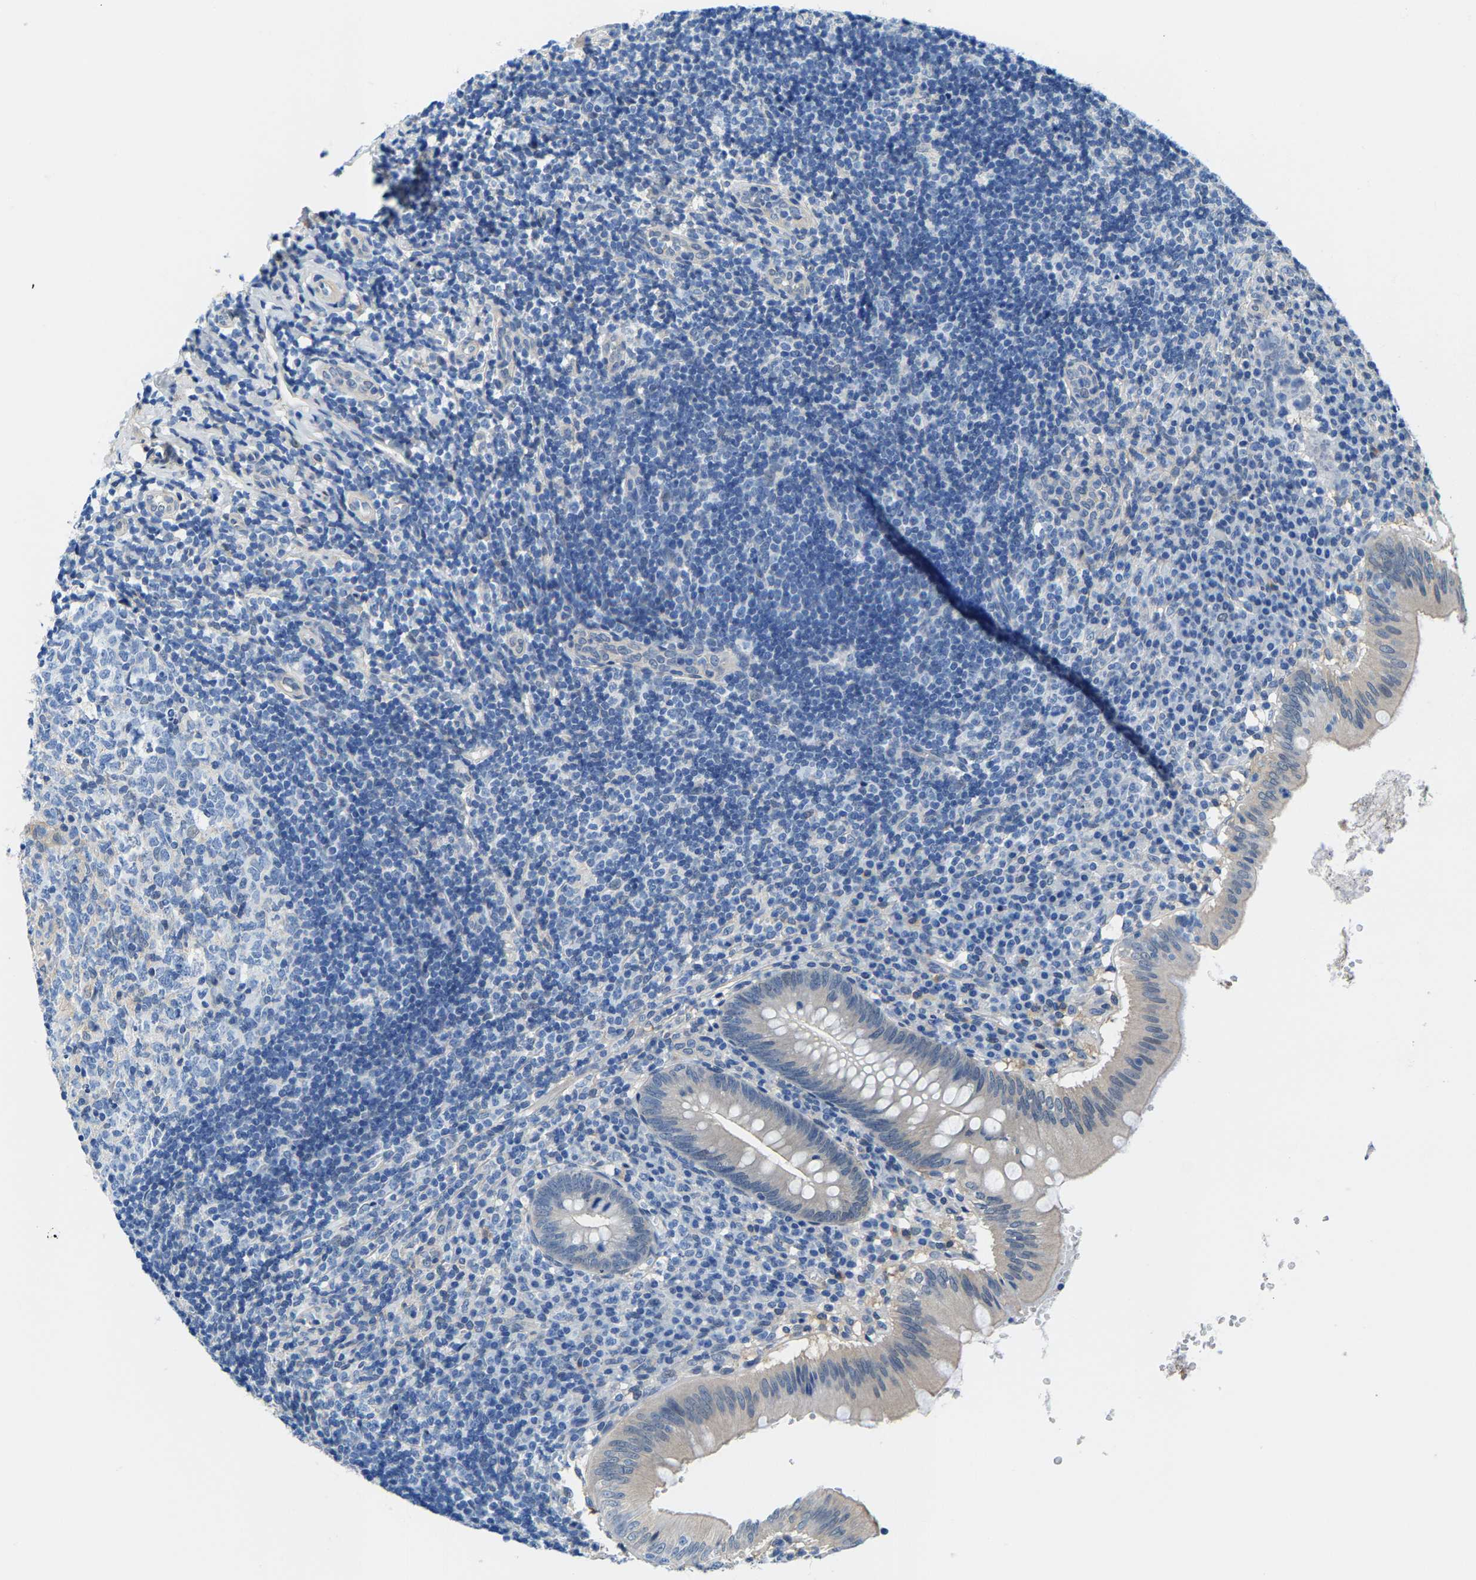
{"staining": {"intensity": "weak", "quantity": "25%-75%", "location": "cytoplasmic/membranous"}, "tissue": "appendix", "cell_type": "Glandular cells", "image_type": "normal", "snomed": [{"axis": "morphology", "description": "Normal tissue, NOS"}, {"axis": "topography", "description": "Appendix"}], "caption": "Protein expression analysis of normal human appendix reveals weak cytoplasmic/membranous positivity in about 25%-75% of glandular cells. The staining was performed using DAB (3,3'-diaminobenzidine) to visualize the protein expression in brown, while the nuclei were stained in blue with hematoxylin (Magnification: 20x).", "gene": "SSH3", "patient": {"sex": "male", "age": 8}}